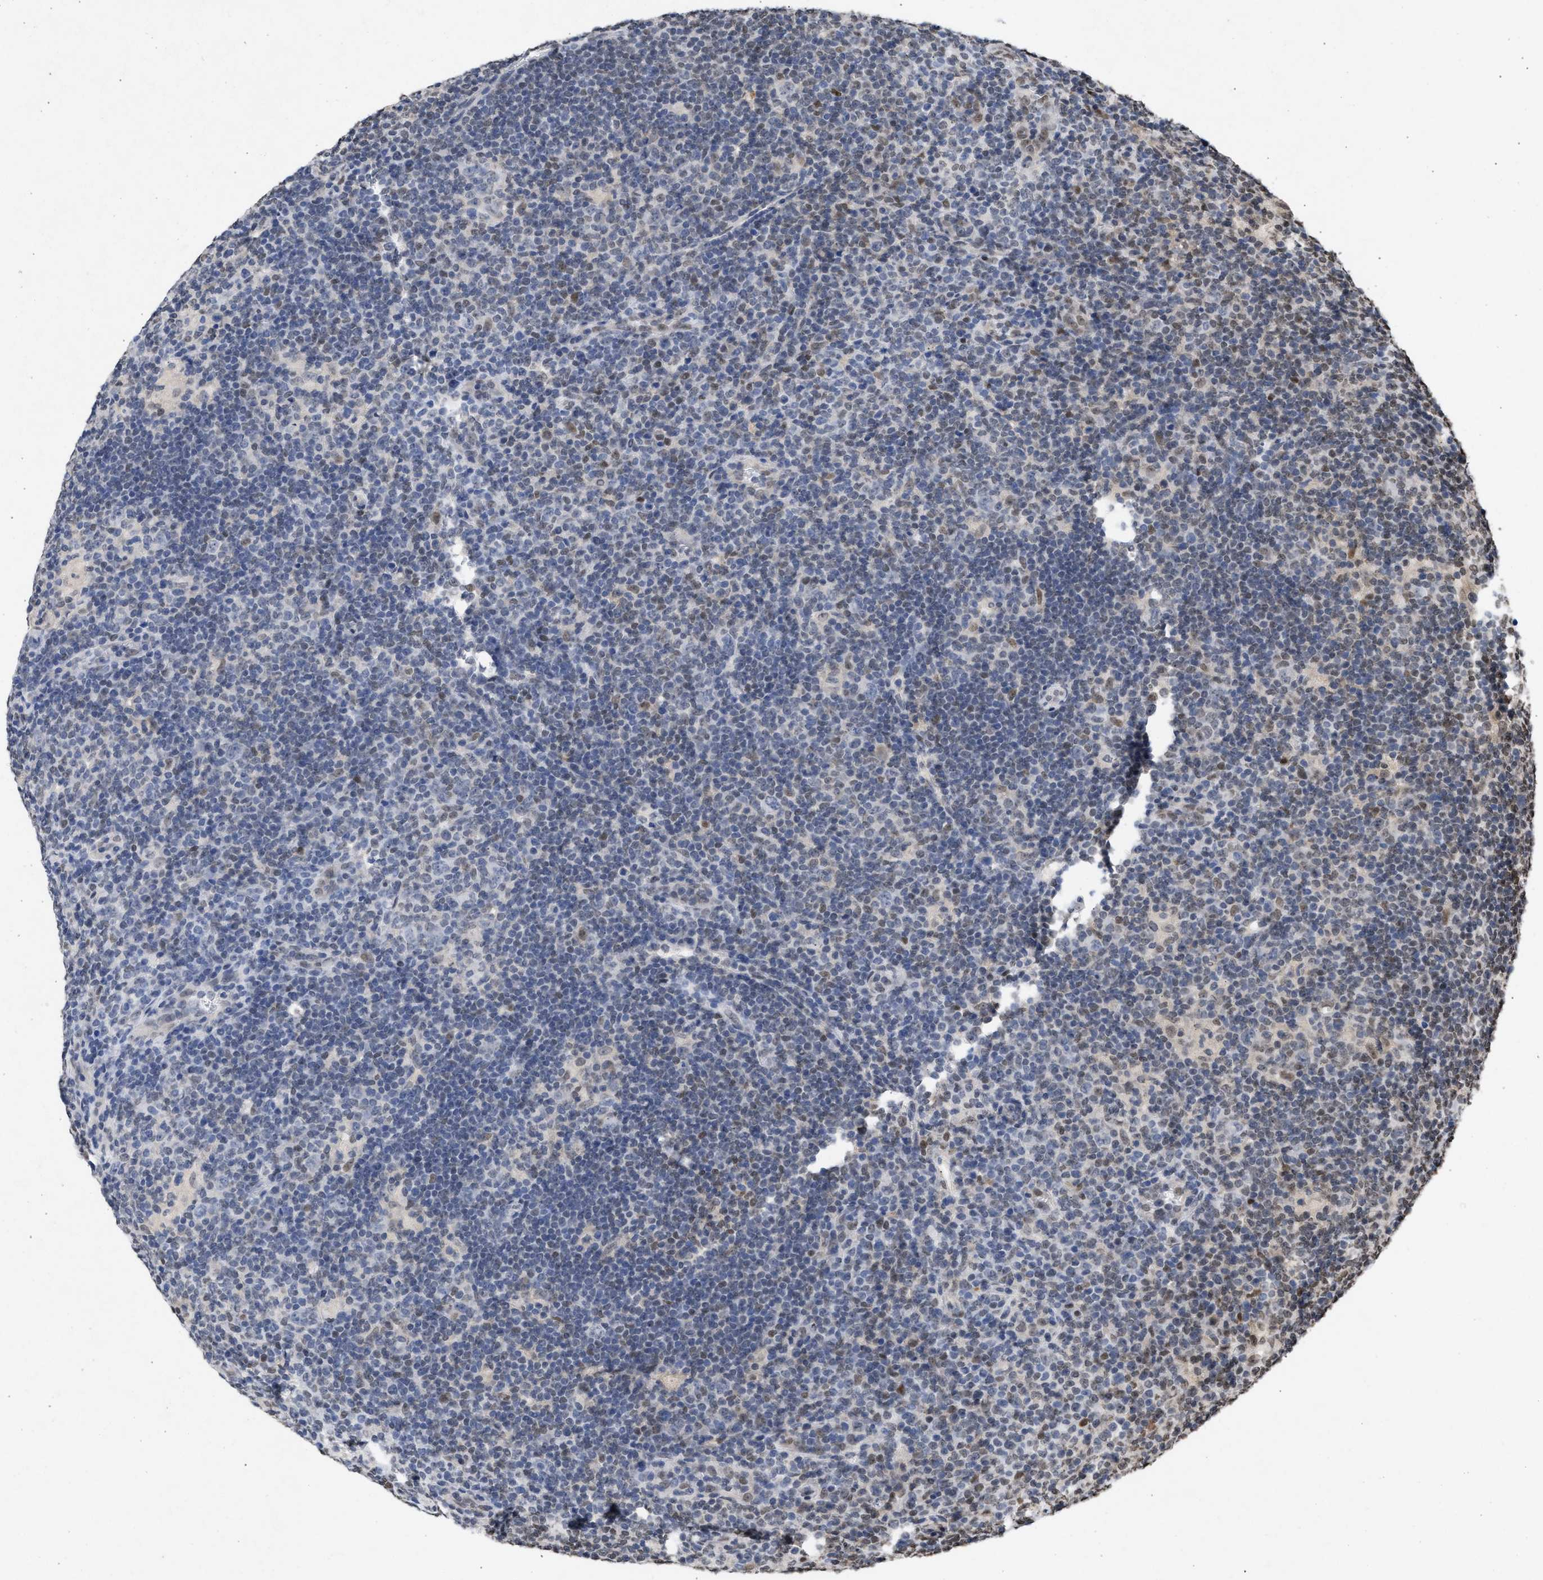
{"staining": {"intensity": "negative", "quantity": "none", "location": "none"}, "tissue": "lymphoma", "cell_type": "Tumor cells", "image_type": "cancer", "snomed": [{"axis": "morphology", "description": "Hodgkin's disease, NOS"}, {"axis": "topography", "description": "Lymph node"}], "caption": "Human lymphoma stained for a protein using immunohistochemistry demonstrates no positivity in tumor cells.", "gene": "NUP35", "patient": {"sex": "female", "age": 57}}